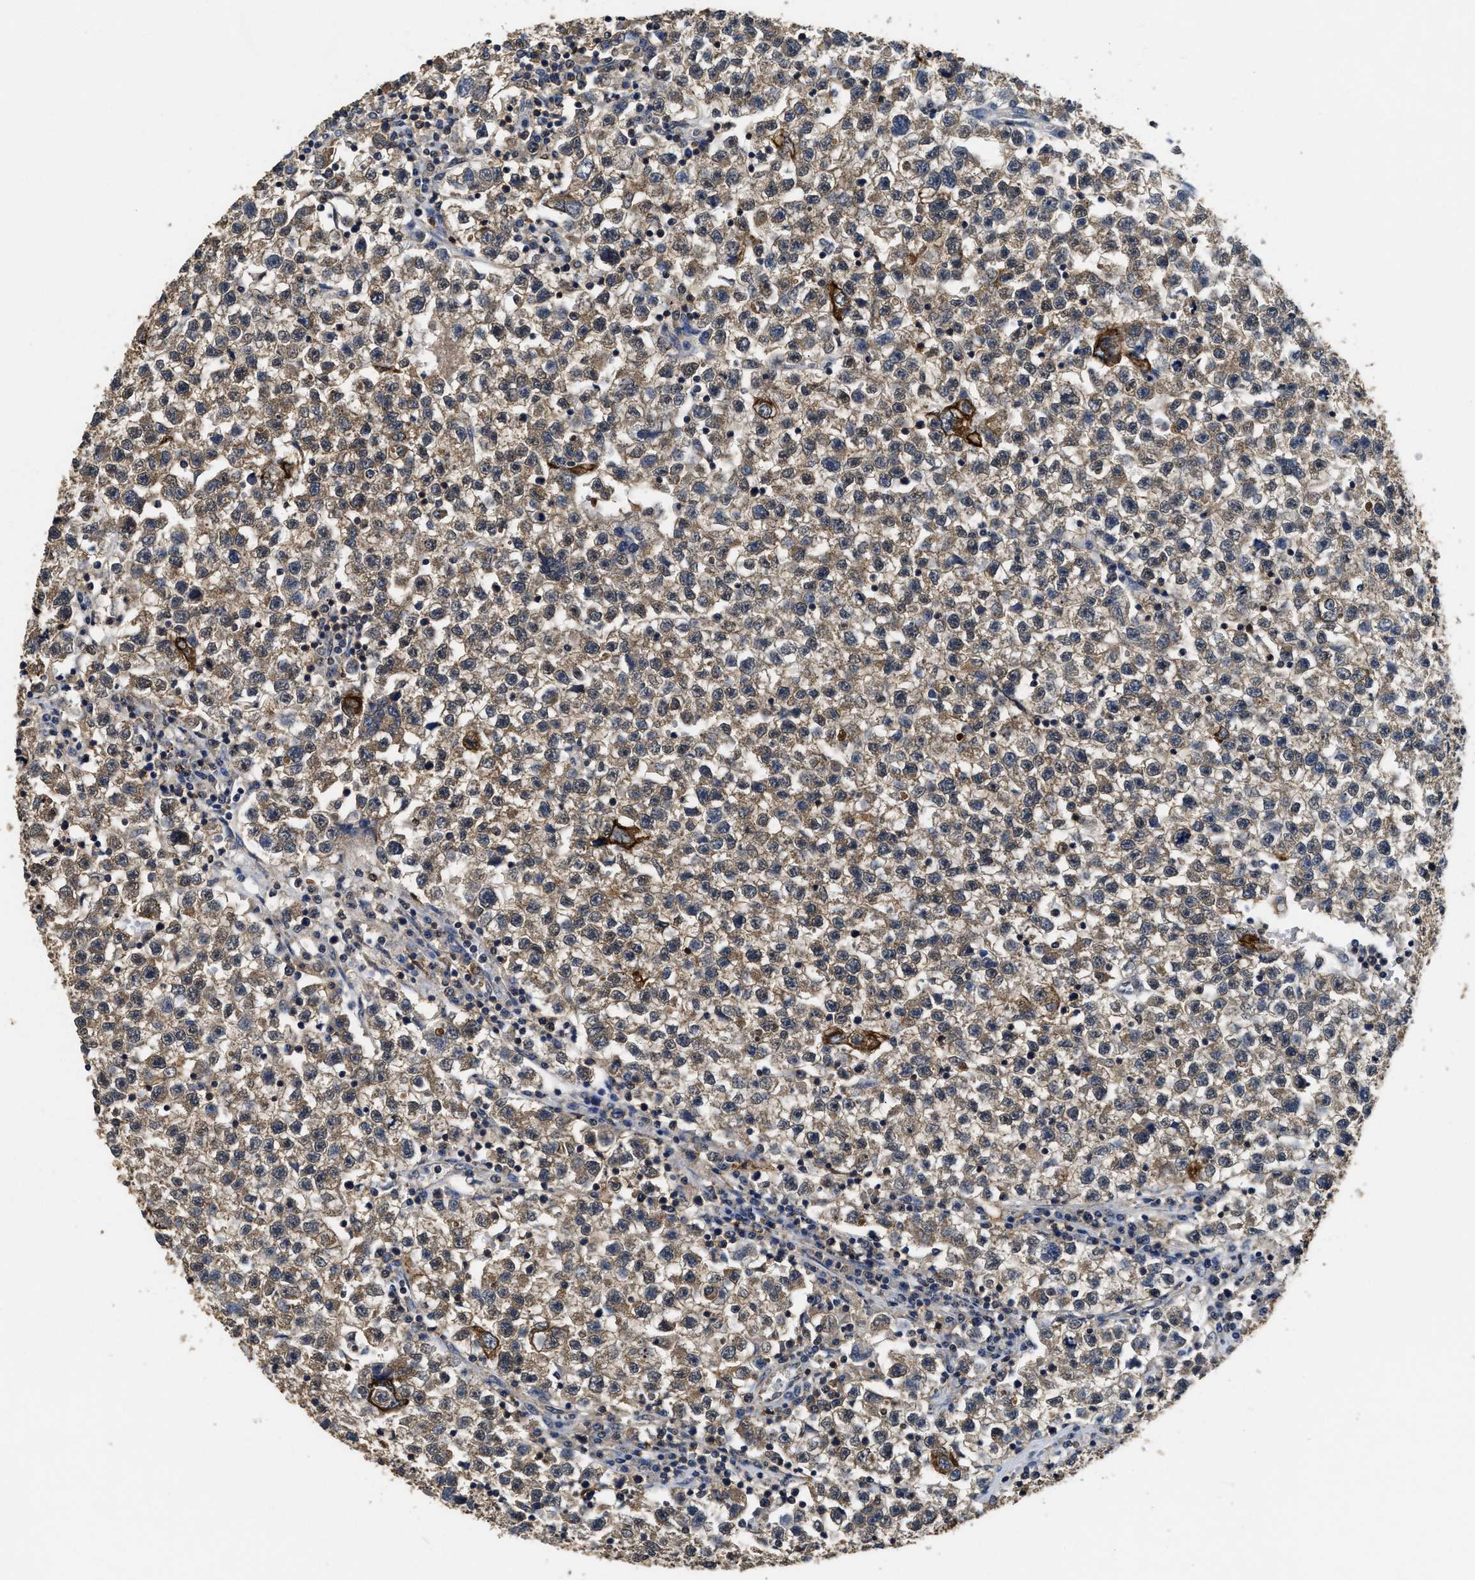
{"staining": {"intensity": "weak", "quantity": ">75%", "location": "cytoplasmic/membranous"}, "tissue": "testis cancer", "cell_type": "Tumor cells", "image_type": "cancer", "snomed": [{"axis": "morphology", "description": "Seminoma, NOS"}, {"axis": "topography", "description": "Testis"}], "caption": "Protein expression analysis of human testis cancer (seminoma) reveals weak cytoplasmic/membranous expression in about >75% of tumor cells.", "gene": "CTNNA1", "patient": {"sex": "male", "age": 22}}